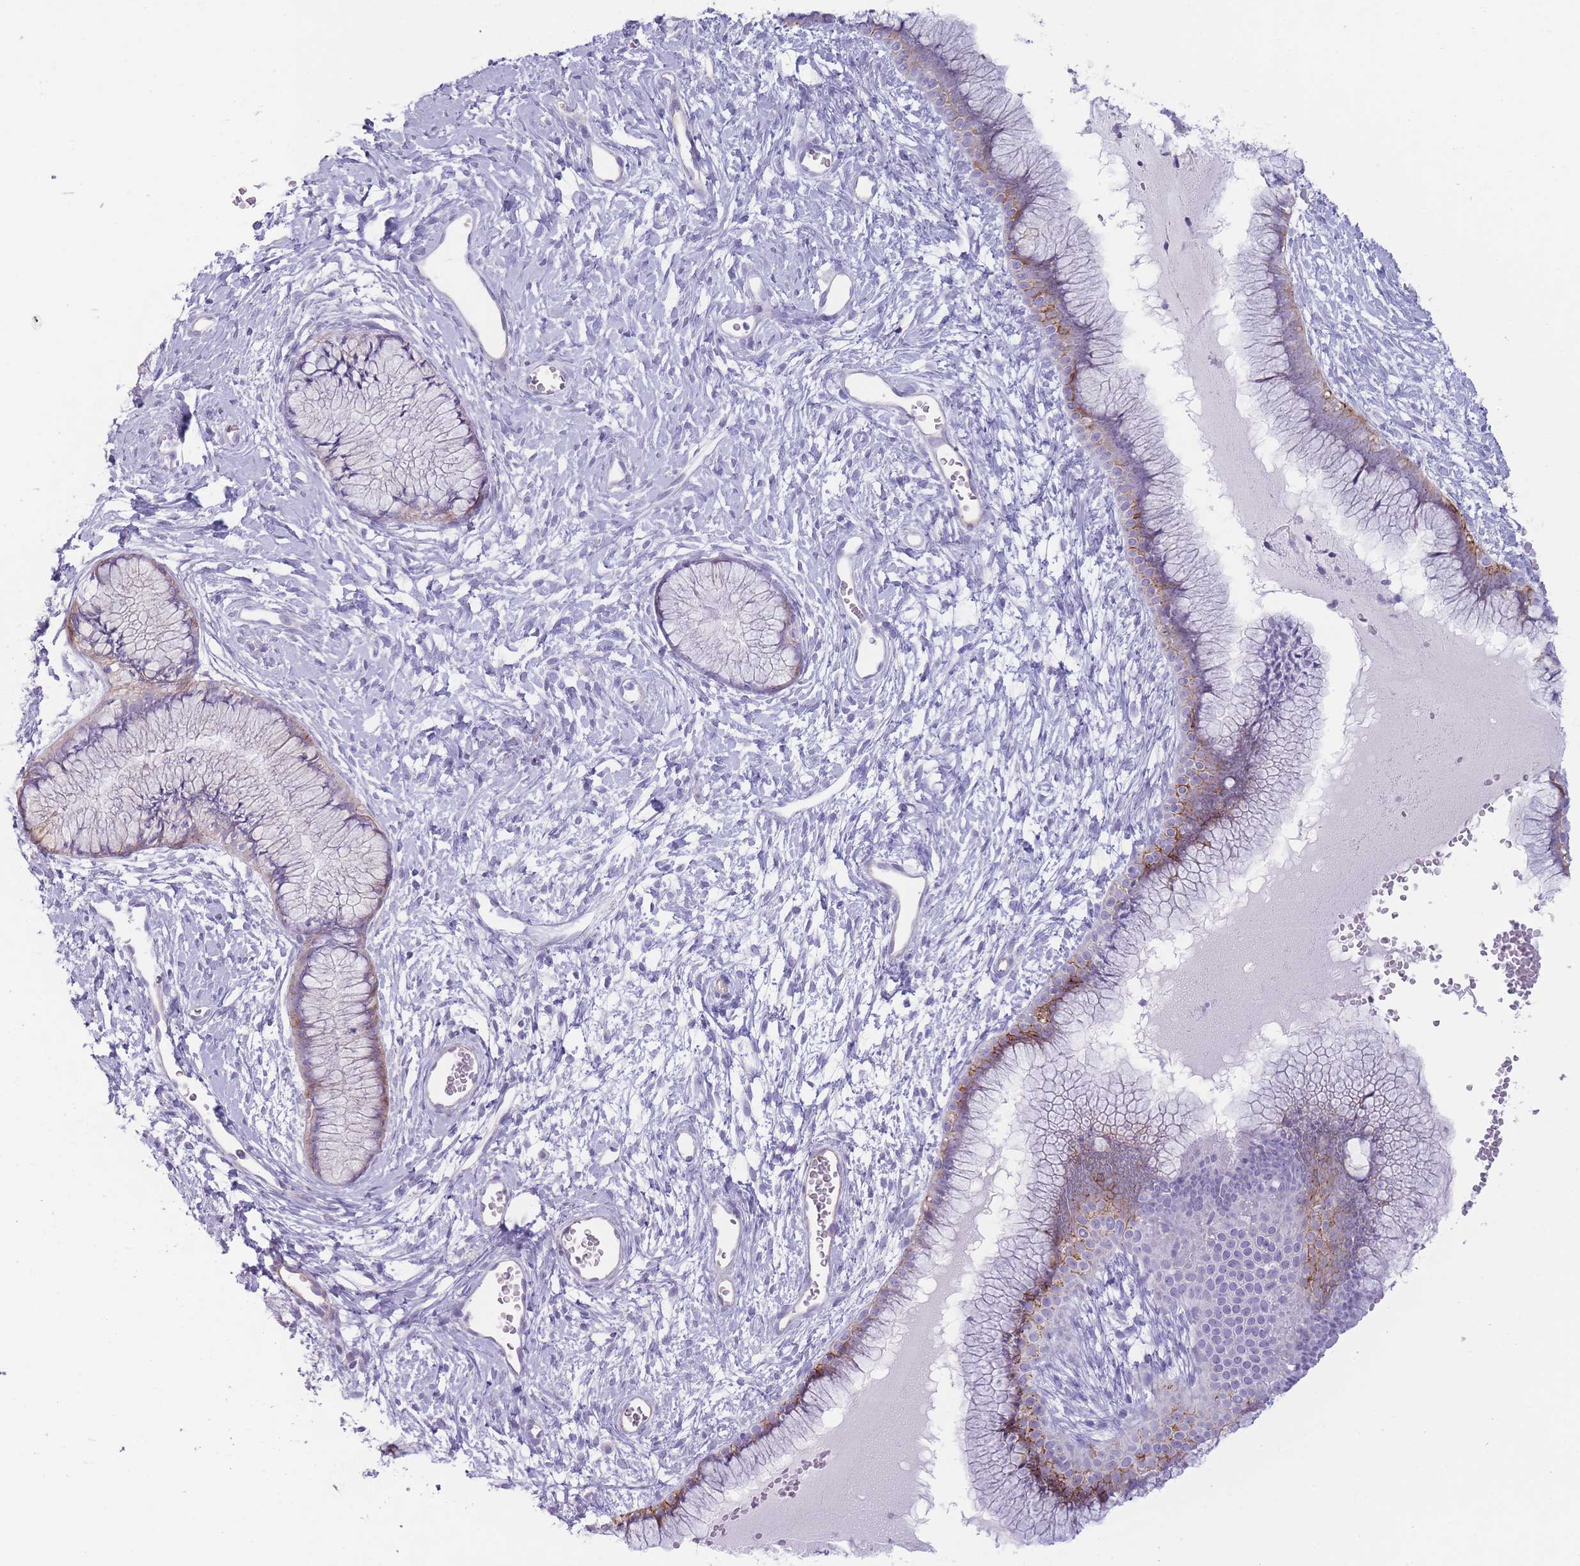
{"staining": {"intensity": "moderate", "quantity": "25%-75%", "location": "cytoplasmic/membranous"}, "tissue": "cervix", "cell_type": "Glandular cells", "image_type": "normal", "snomed": [{"axis": "morphology", "description": "Normal tissue, NOS"}, {"axis": "topography", "description": "Cervix"}], "caption": "A high-resolution photomicrograph shows IHC staining of benign cervix, which reveals moderate cytoplasmic/membranous positivity in about 25%-75% of glandular cells. The staining was performed using DAB, with brown indicating positive protein expression. Nuclei are stained blue with hematoxylin.", "gene": "UTP14A", "patient": {"sex": "female", "age": 42}}